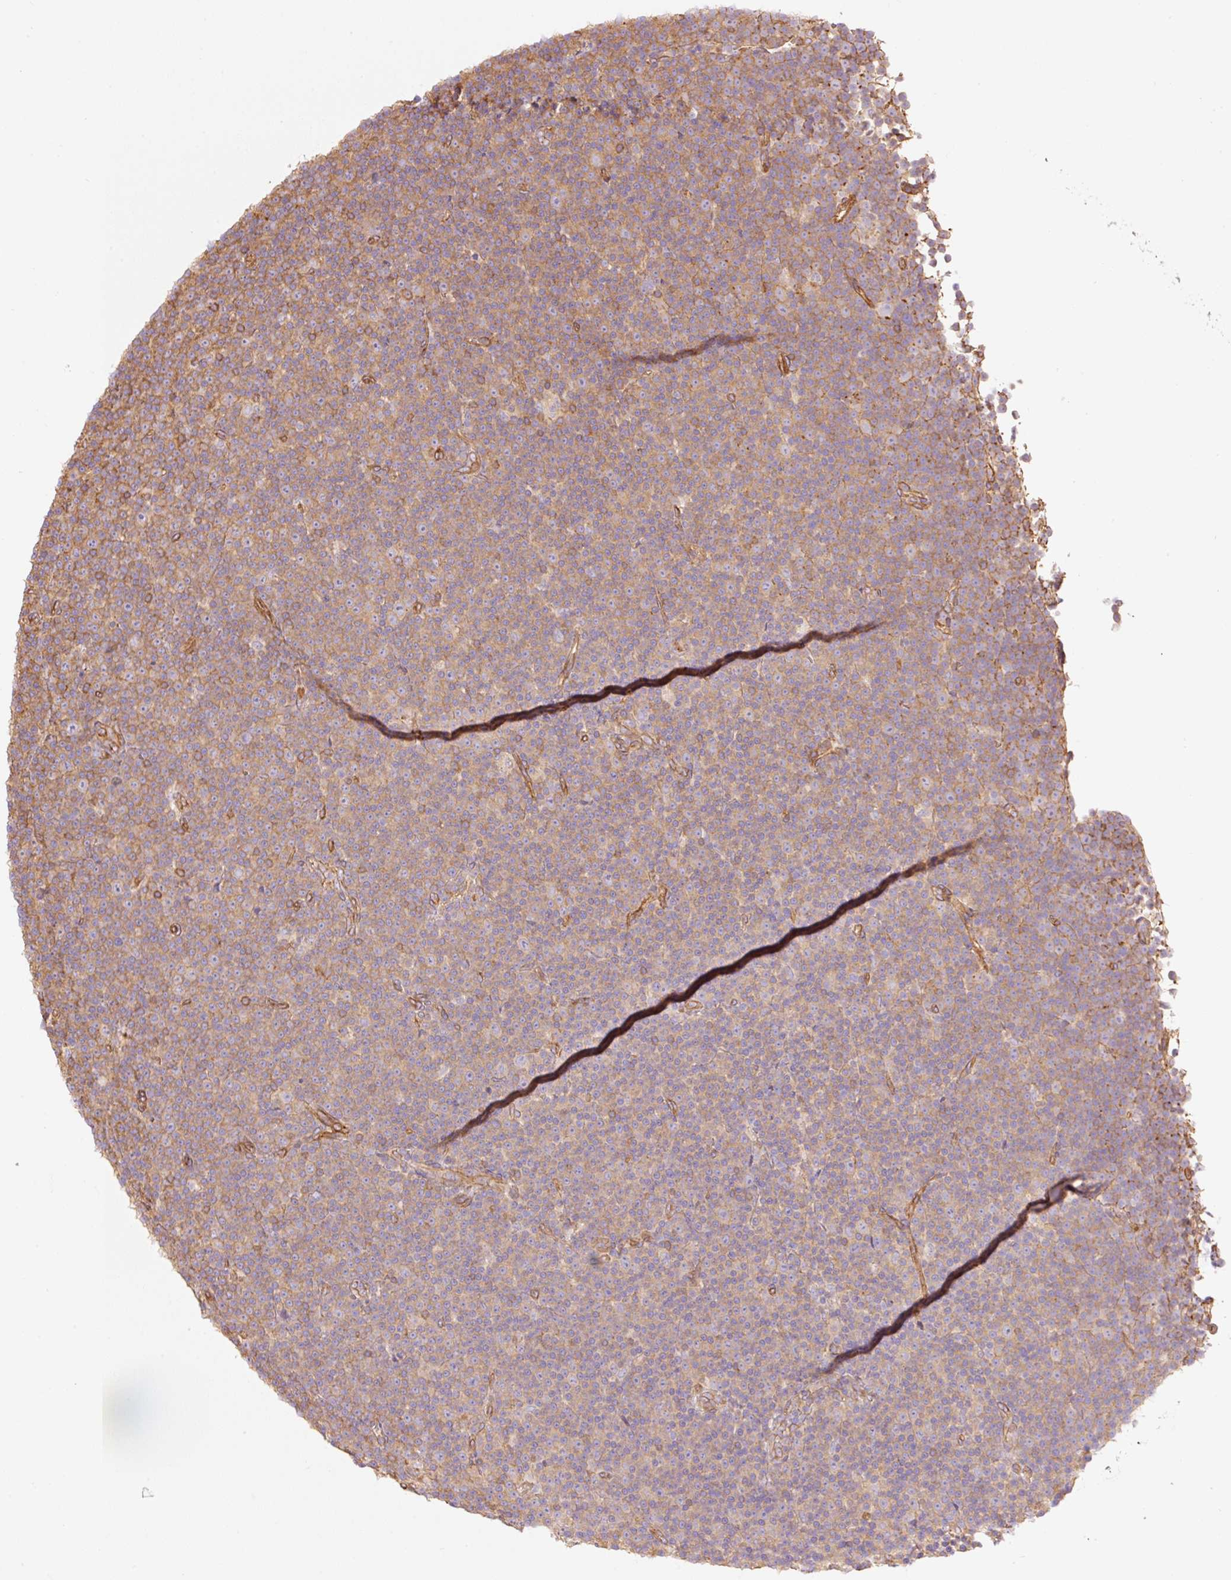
{"staining": {"intensity": "weak", "quantity": ">75%", "location": "cytoplasmic/membranous"}, "tissue": "lymphoma", "cell_type": "Tumor cells", "image_type": "cancer", "snomed": [{"axis": "morphology", "description": "Malignant lymphoma, non-Hodgkin's type, Low grade"}, {"axis": "topography", "description": "Lymph node"}], "caption": "DAB immunohistochemical staining of human lymphoma reveals weak cytoplasmic/membranous protein expression in about >75% of tumor cells.", "gene": "PPP1R1B", "patient": {"sex": "female", "age": 67}}